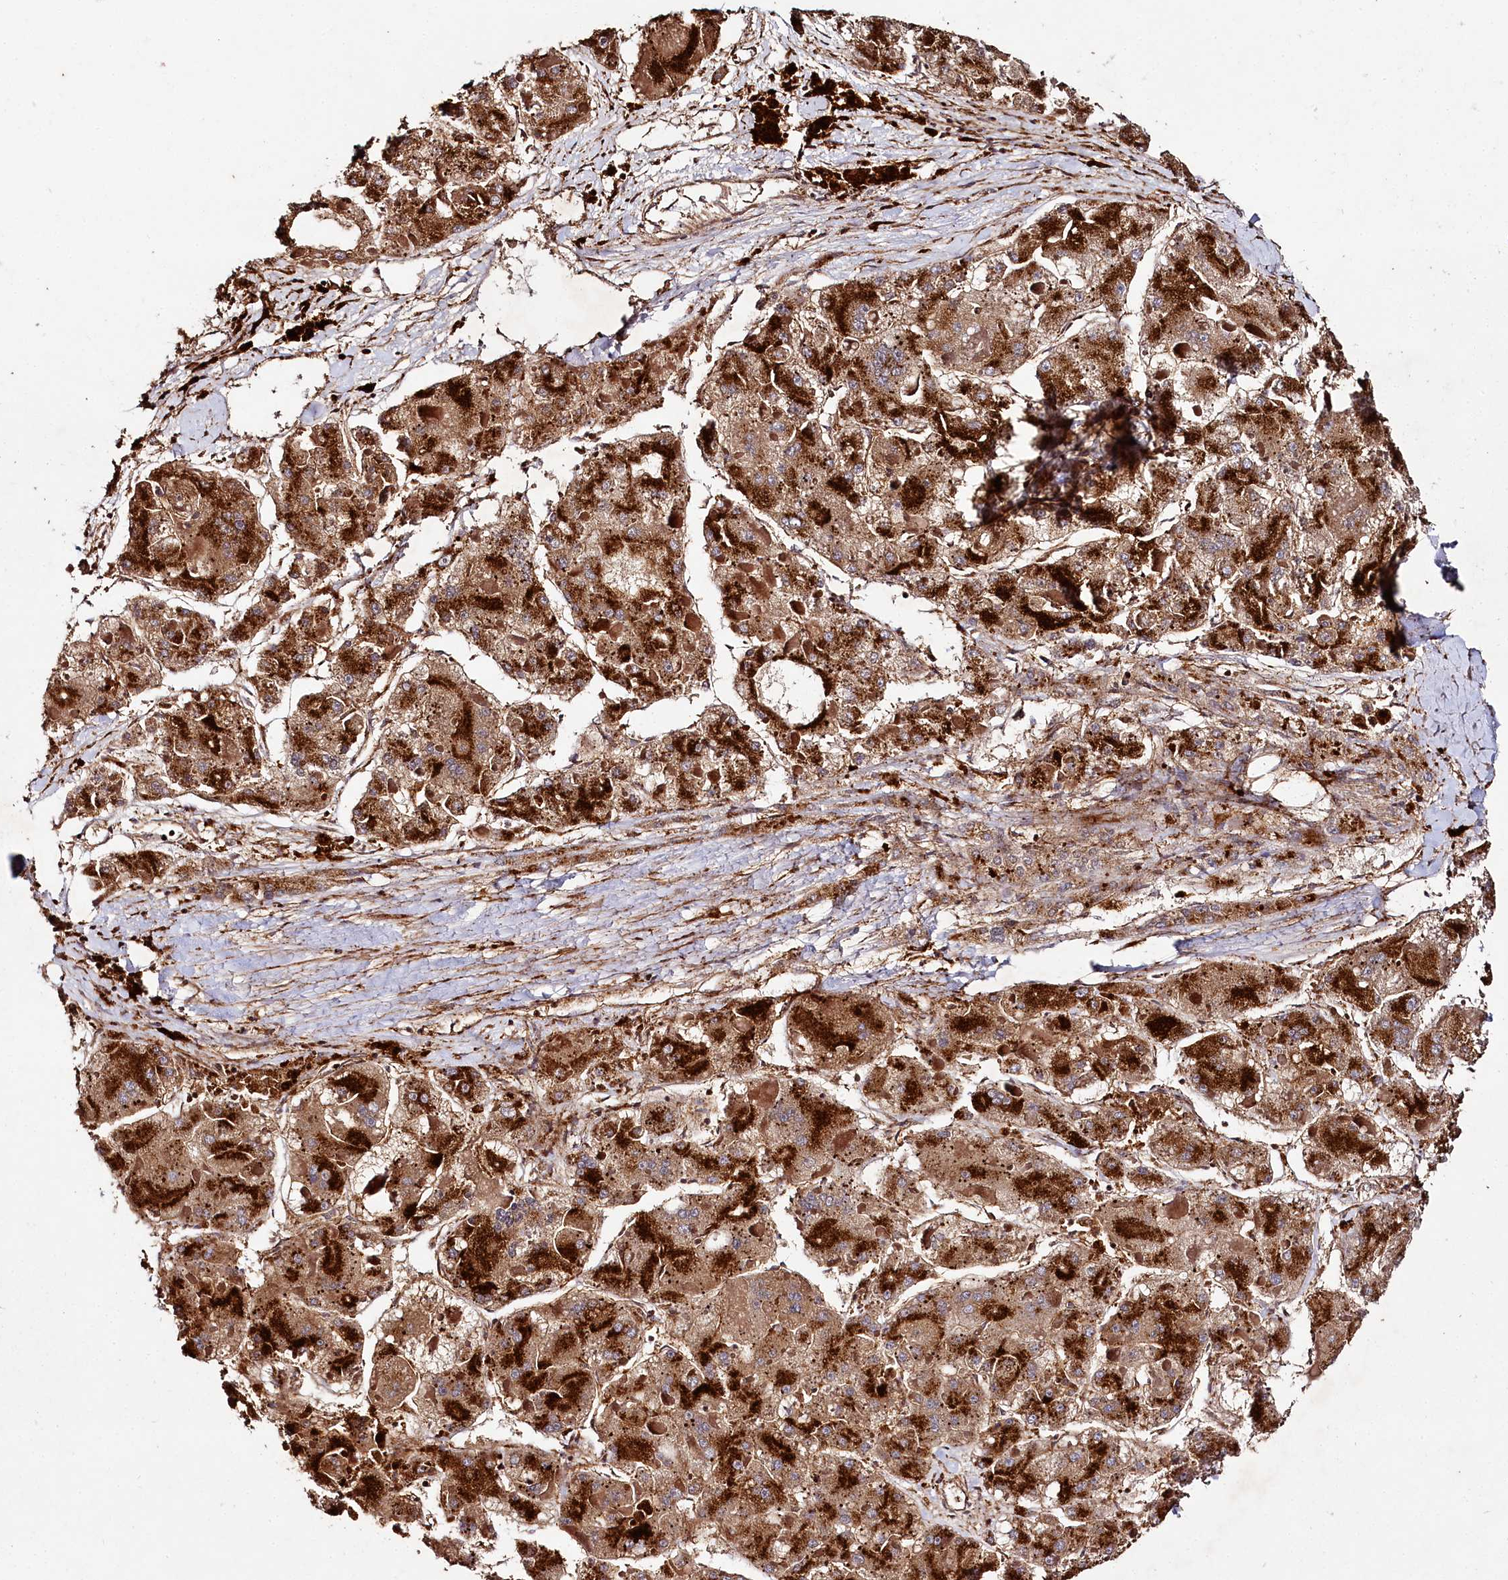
{"staining": {"intensity": "strong", "quantity": ">75%", "location": "cytoplasmic/membranous"}, "tissue": "liver cancer", "cell_type": "Tumor cells", "image_type": "cancer", "snomed": [{"axis": "morphology", "description": "Carcinoma, Hepatocellular, NOS"}, {"axis": "topography", "description": "Liver"}], "caption": "Hepatocellular carcinoma (liver) was stained to show a protein in brown. There is high levels of strong cytoplasmic/membranous staining in about >75% of tumor cells.", "gene": "WDR73", "patient": {"sex": "female", "age": 73}}